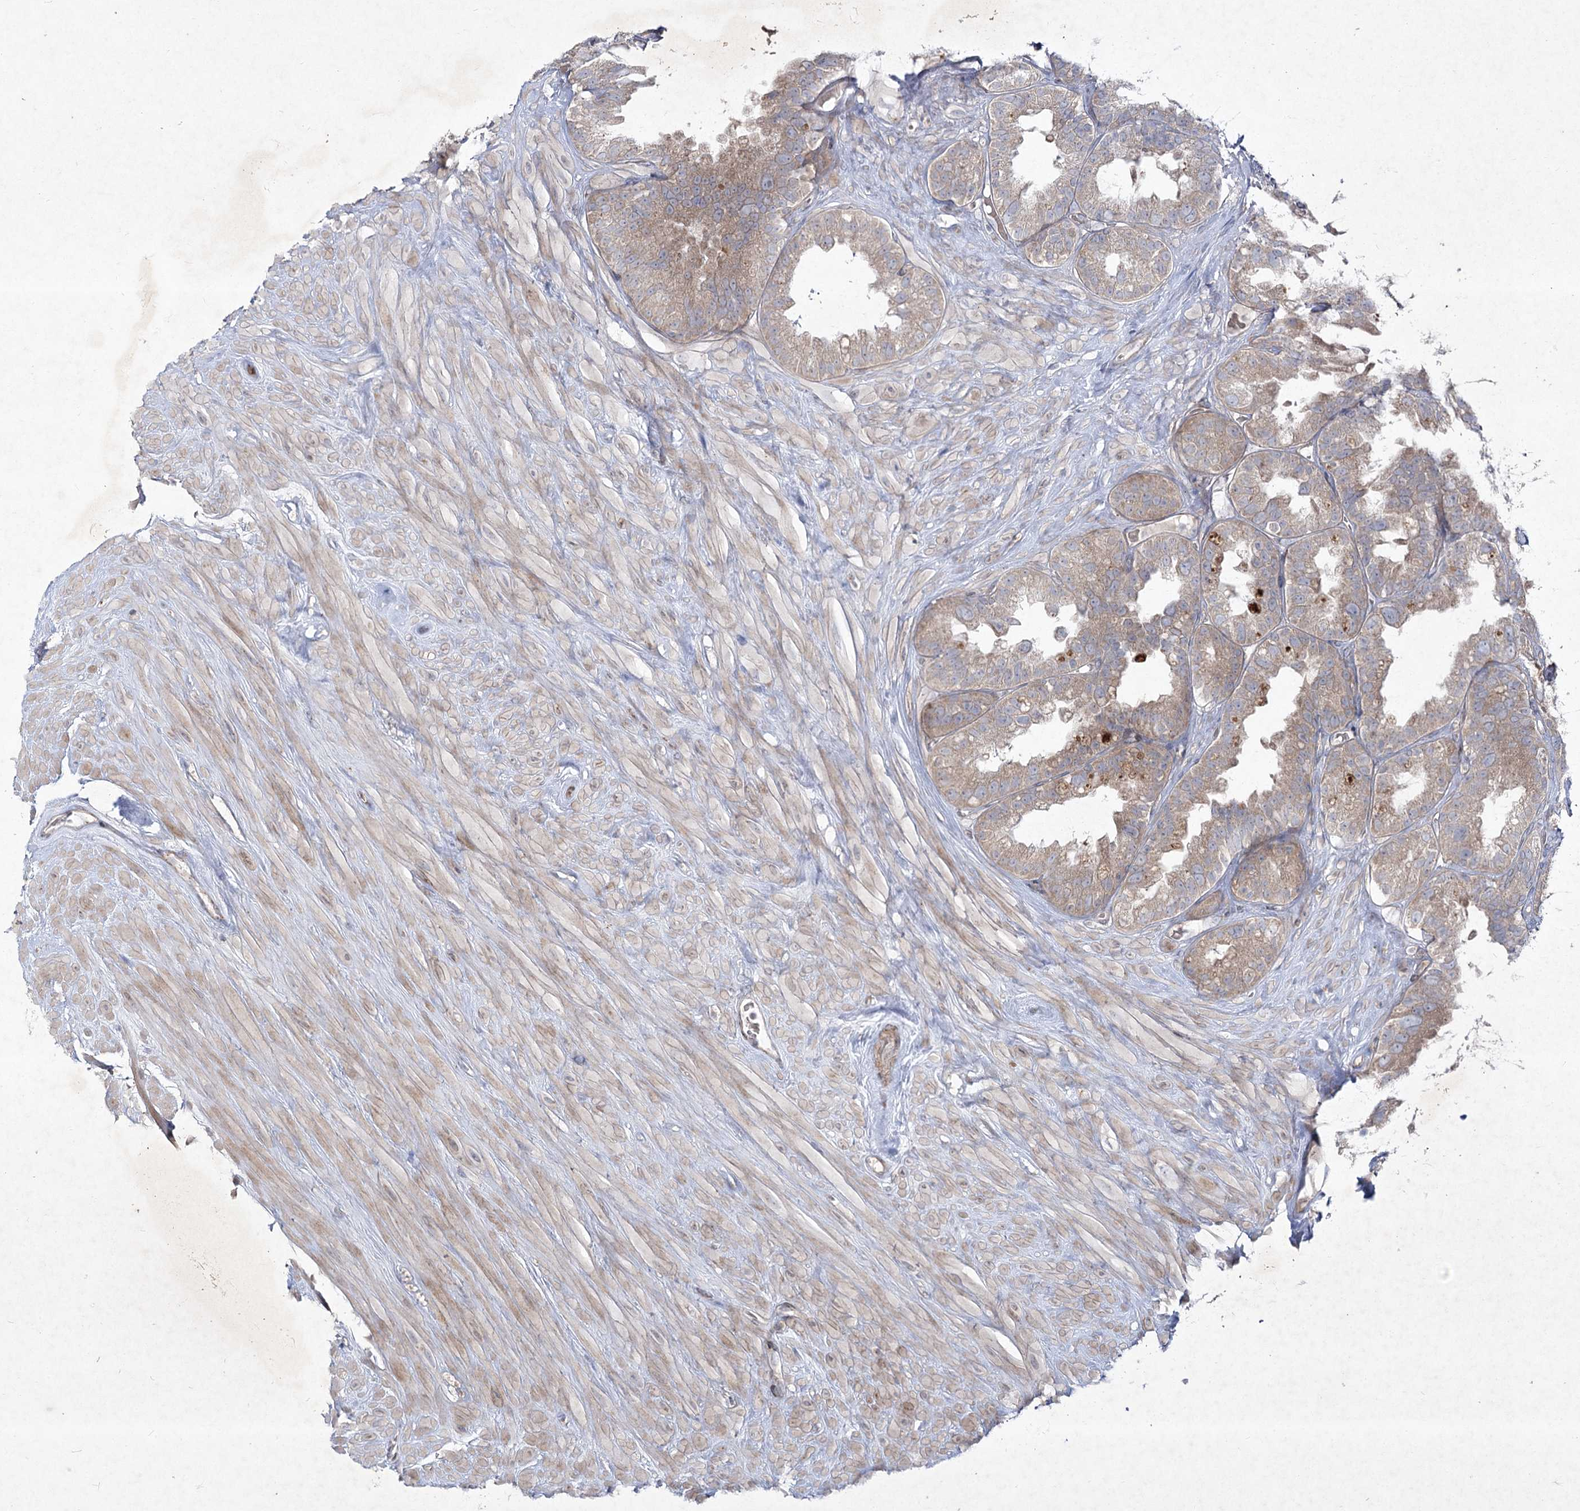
{"staining": {"intensity": "weak", "quantity": "25%-75%", "location": "cytoplasmic/membranous"}, "tissue": "seminal vesicle", "cell_type": "Glandular cells", "image_type": "normal", "snomed": [{"axis": "morphology", "description": "Normal tissue, NOS"}, {"axis": "topography", "description": "Seminal veicle"}], "caption": "Human seminal vesicle stained with a brown dye displays weak cytoplasmic/membranous positive staining in approximately 25%-75% of glandular cells.", "gene": "CIB2", "patient": {"sex": "male", "age": 80}}